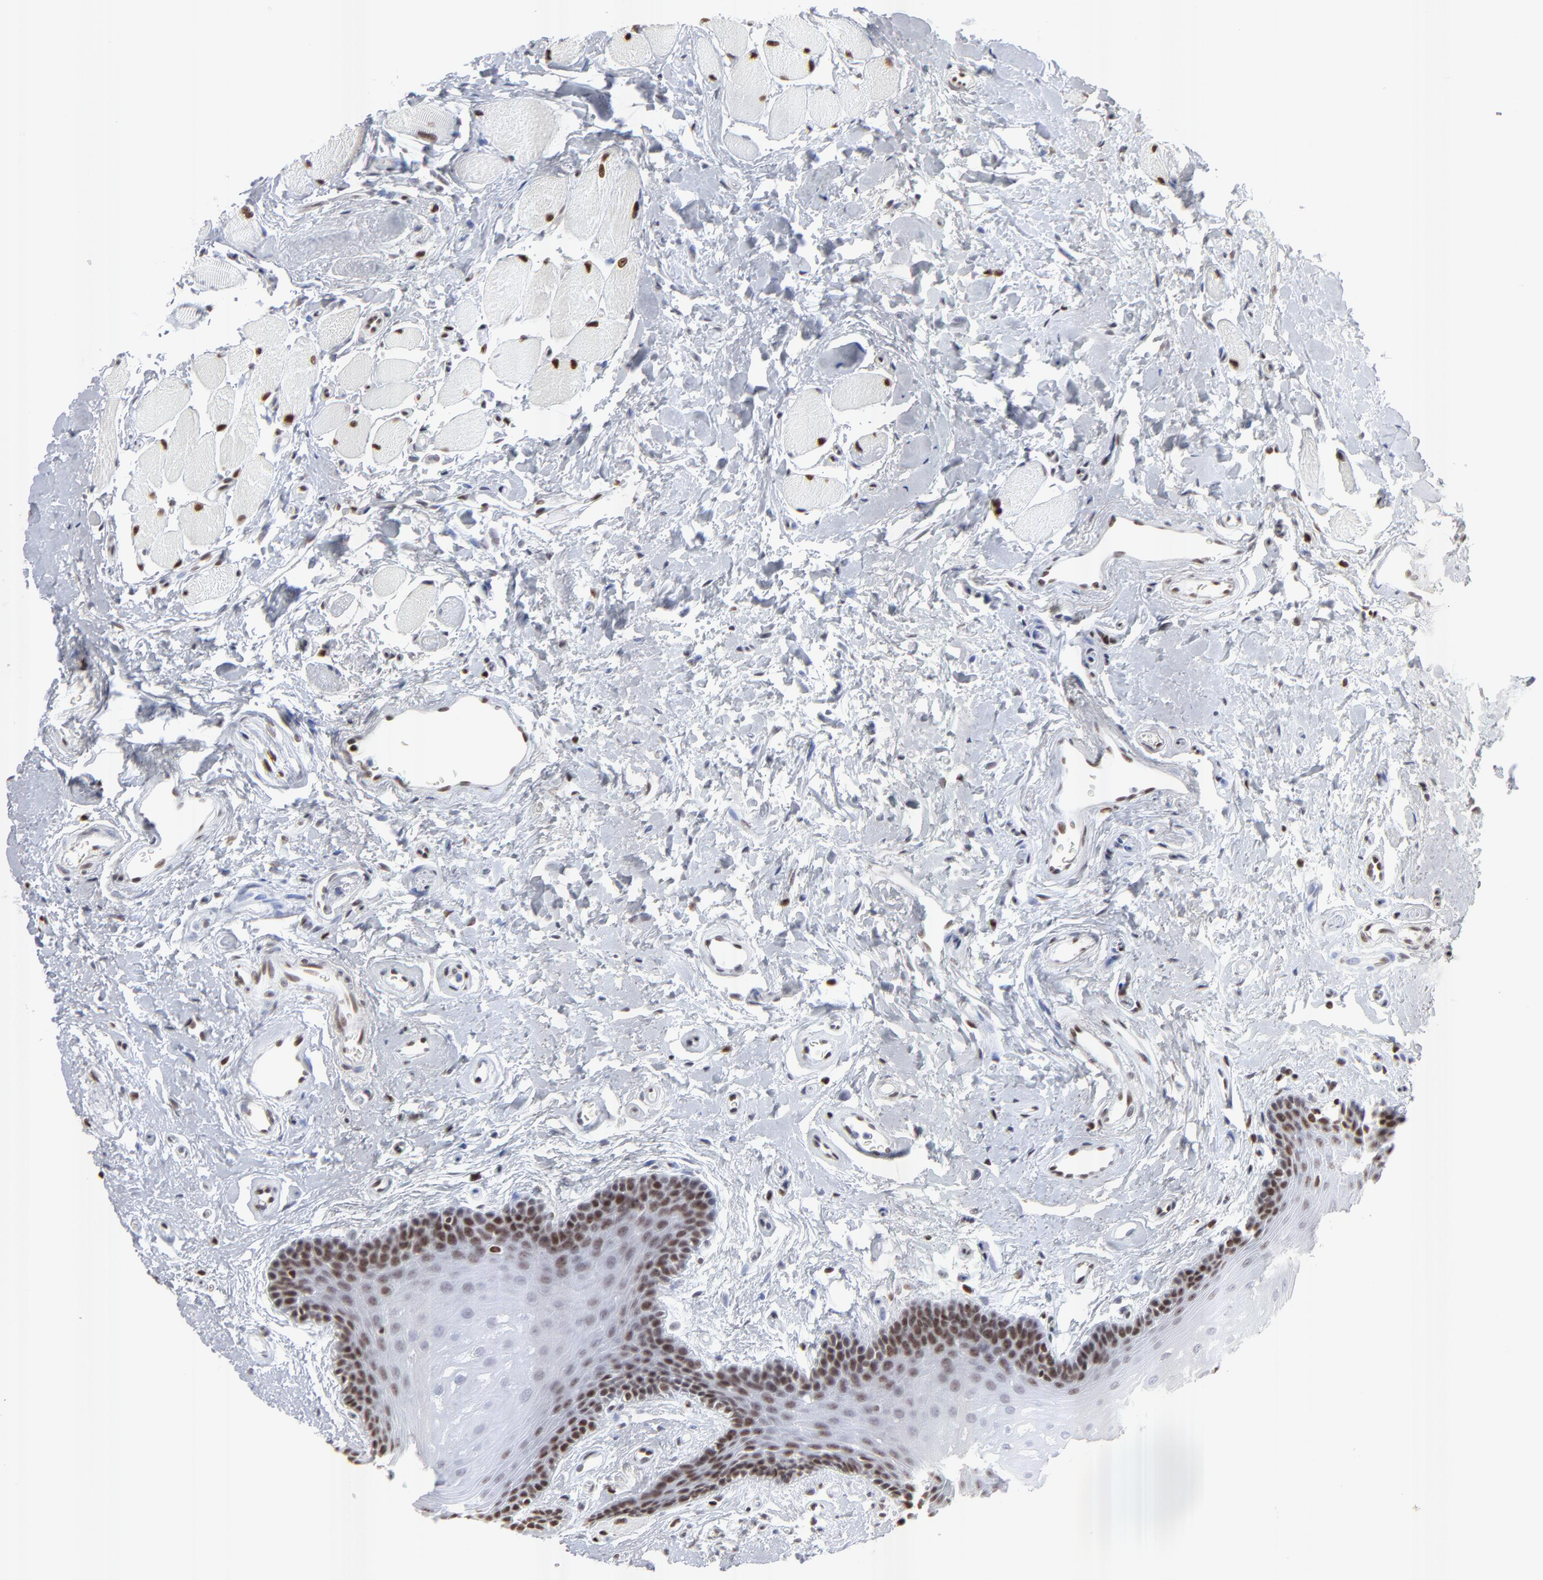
{"staining": {"intensity": "moderate", "quantity": "25%-75%", "location": "nuclear"}, "tissue": "oral mucosa", "cell_type": "Squamous epithelial cells", "image_type": "normal", "snomed": [{"axis": "morphology", "description": "Normal tissue, NOS"}, {"axis": "topography", "description": "Oral tissue"}], "caption": "Immunohistochemistry (DAB (3,3'-diaminobenzidine)) staining of unremarkable human oral mucosa exhibits moderate nuclear protein positivity in approximately 25%-75% of squamous epithelial cells. Nuclei are stained in blue.", "gene": "PARP1", "patient": {"sex": "male", "age": 62}}